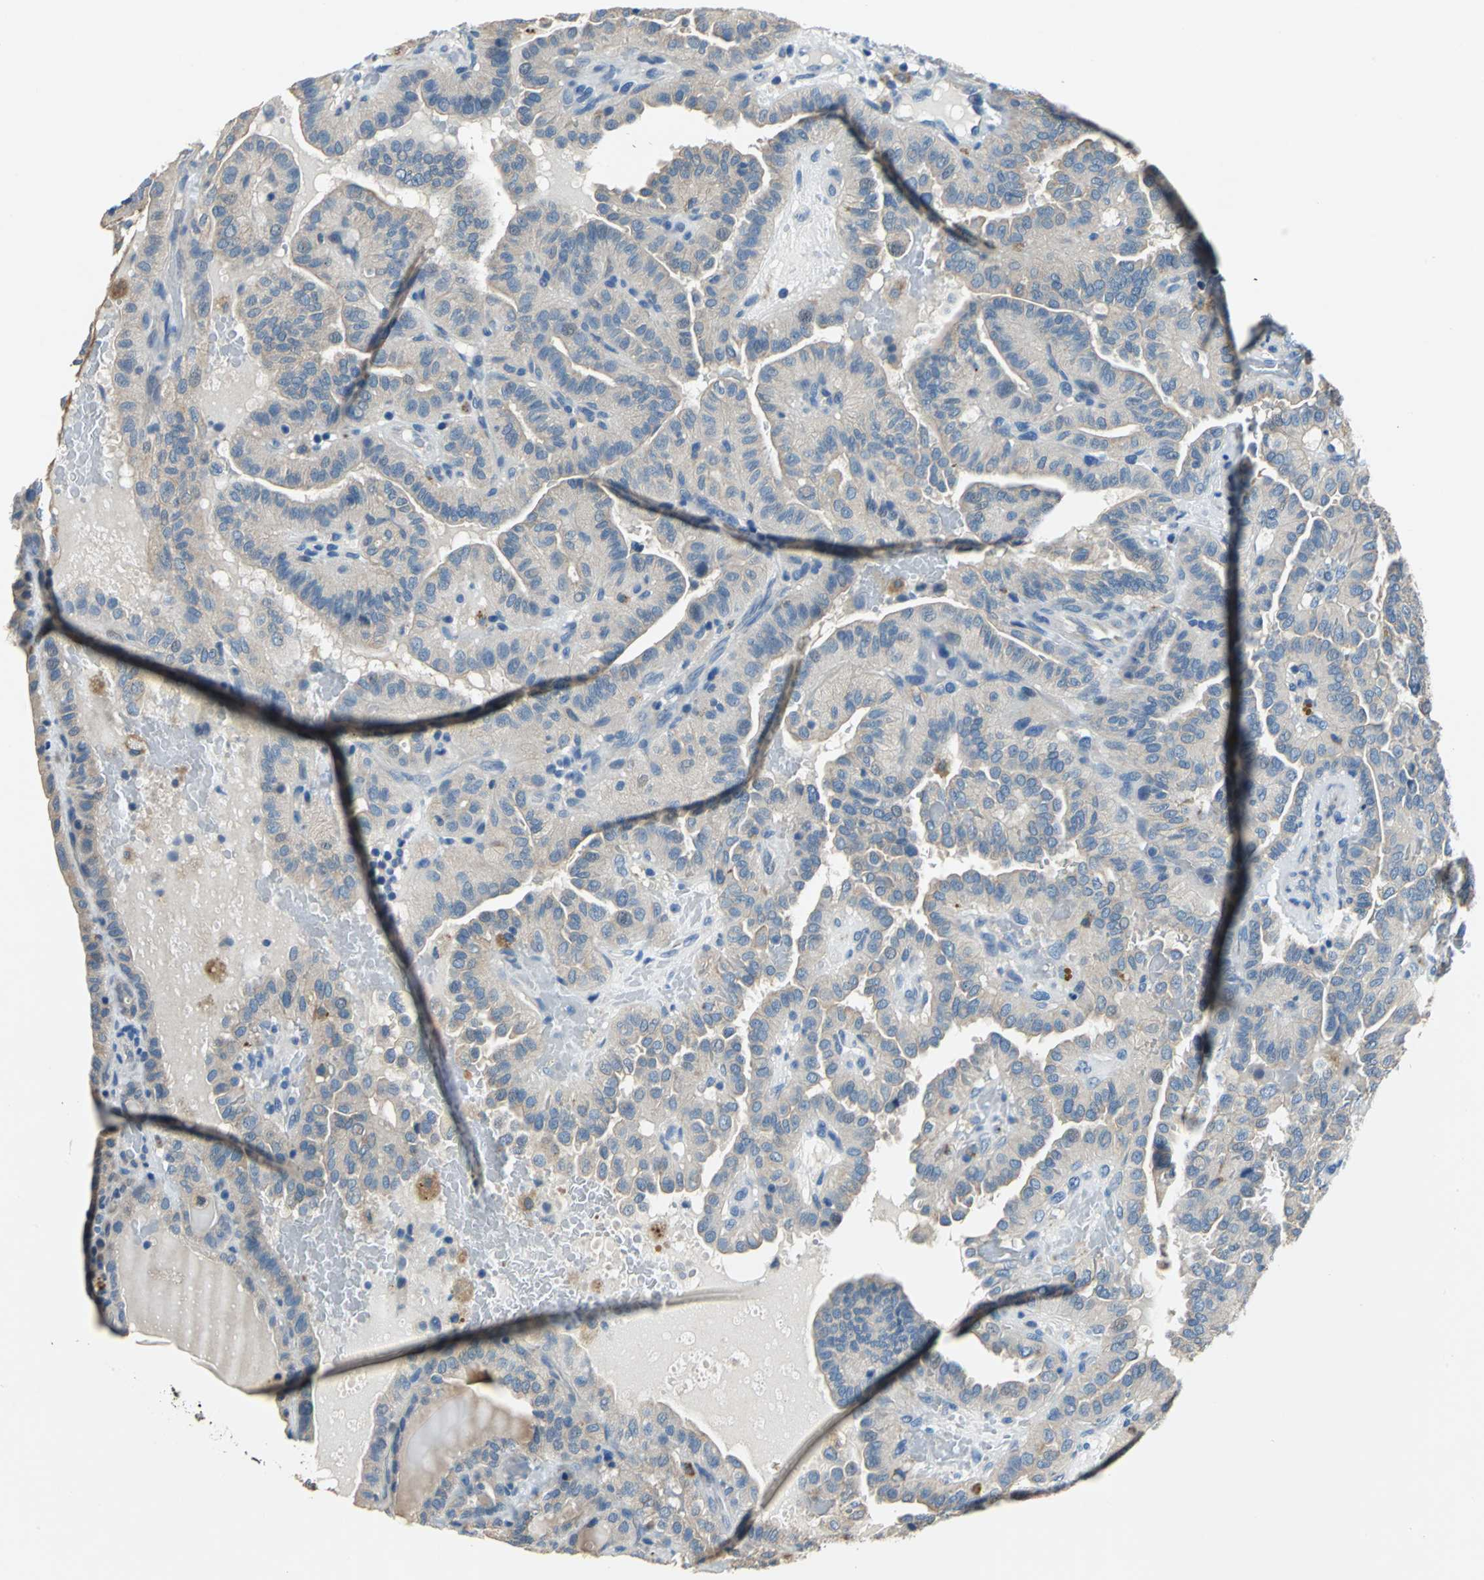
{"staining": {"intensity": "negative", "quantity": "none", "location": "none"}, "tissue": "thyroid cancer", "cell_type": "Tumor cells", "image_type": "cancer", "snomed": [{"axis": "morphology", "description": "Papillary adenocarcinoma, NOS"}, {"axis": "topography", "description": "Thyroid gland"}], "caption": "Immunohistochemistry image of neoplastic tissue: thyroid papillary adenocarcinoma stained with DAB (3,3'-diaminobenzidine) exhibits no significant protein expression in tumor cells.", "gene": "RASD2", "patient": {"sex": "male", "age": 77}}